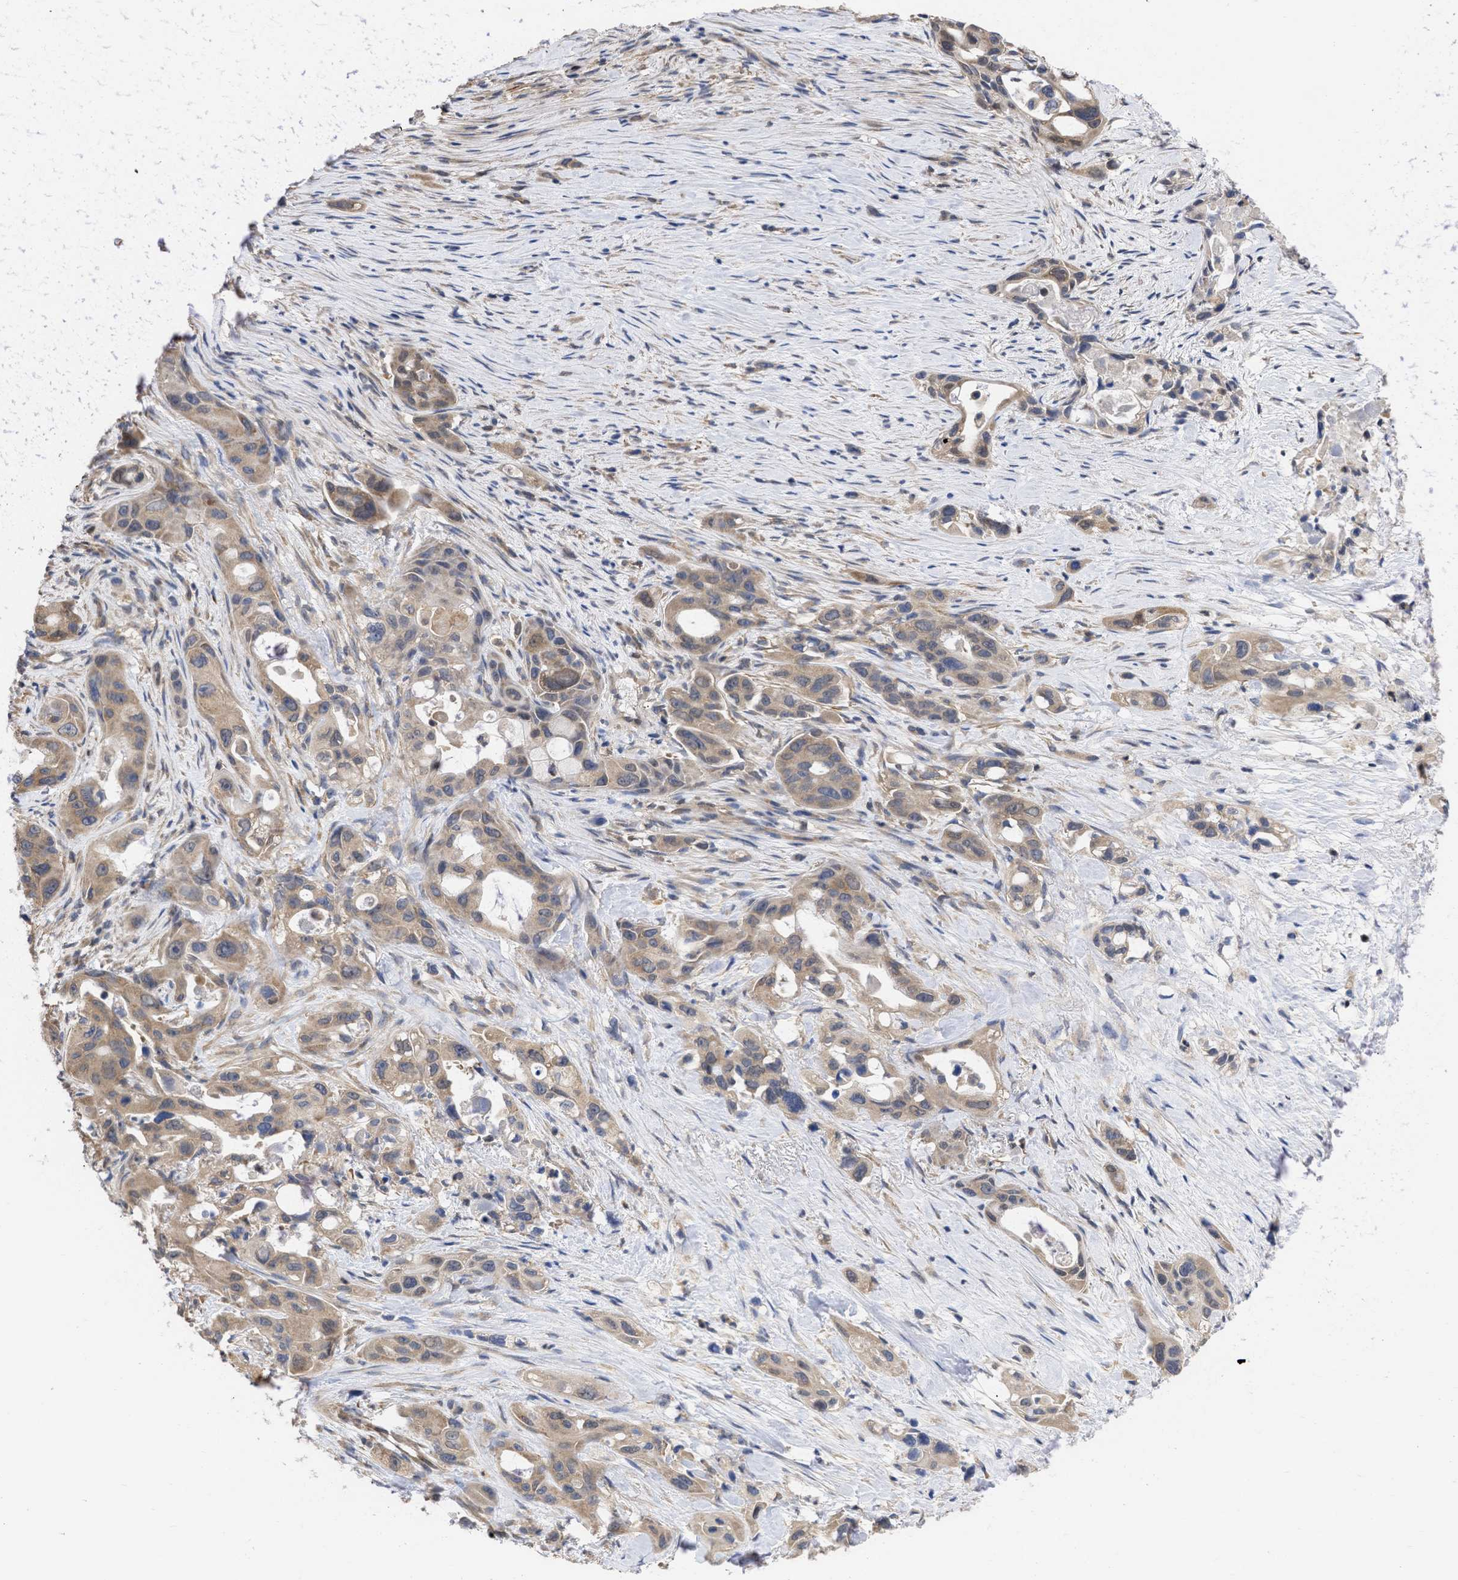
{"staining": {"intensity": "moderate", "quantity": ">75%", "location": "cytoplasmic/membranous"}, "tissue": "pancreatic cancer", "cell_type": "Tumor cells", "image_type": "cancer", "snomed": [{"axis": "morphology", "description": "Adenocarcinoma, NOS"}, {"axis": "topography", "description": "Pancreas"}], "caption": "Approximately >75% of tumor cells in human pancreatic cancer demonstrate moderate cytoplasmic/membranous protein staining as visualized by brown immunohistochemical staining.", "gene": "MAP2K3", "patient": {"sex": "male", "age": 53}}